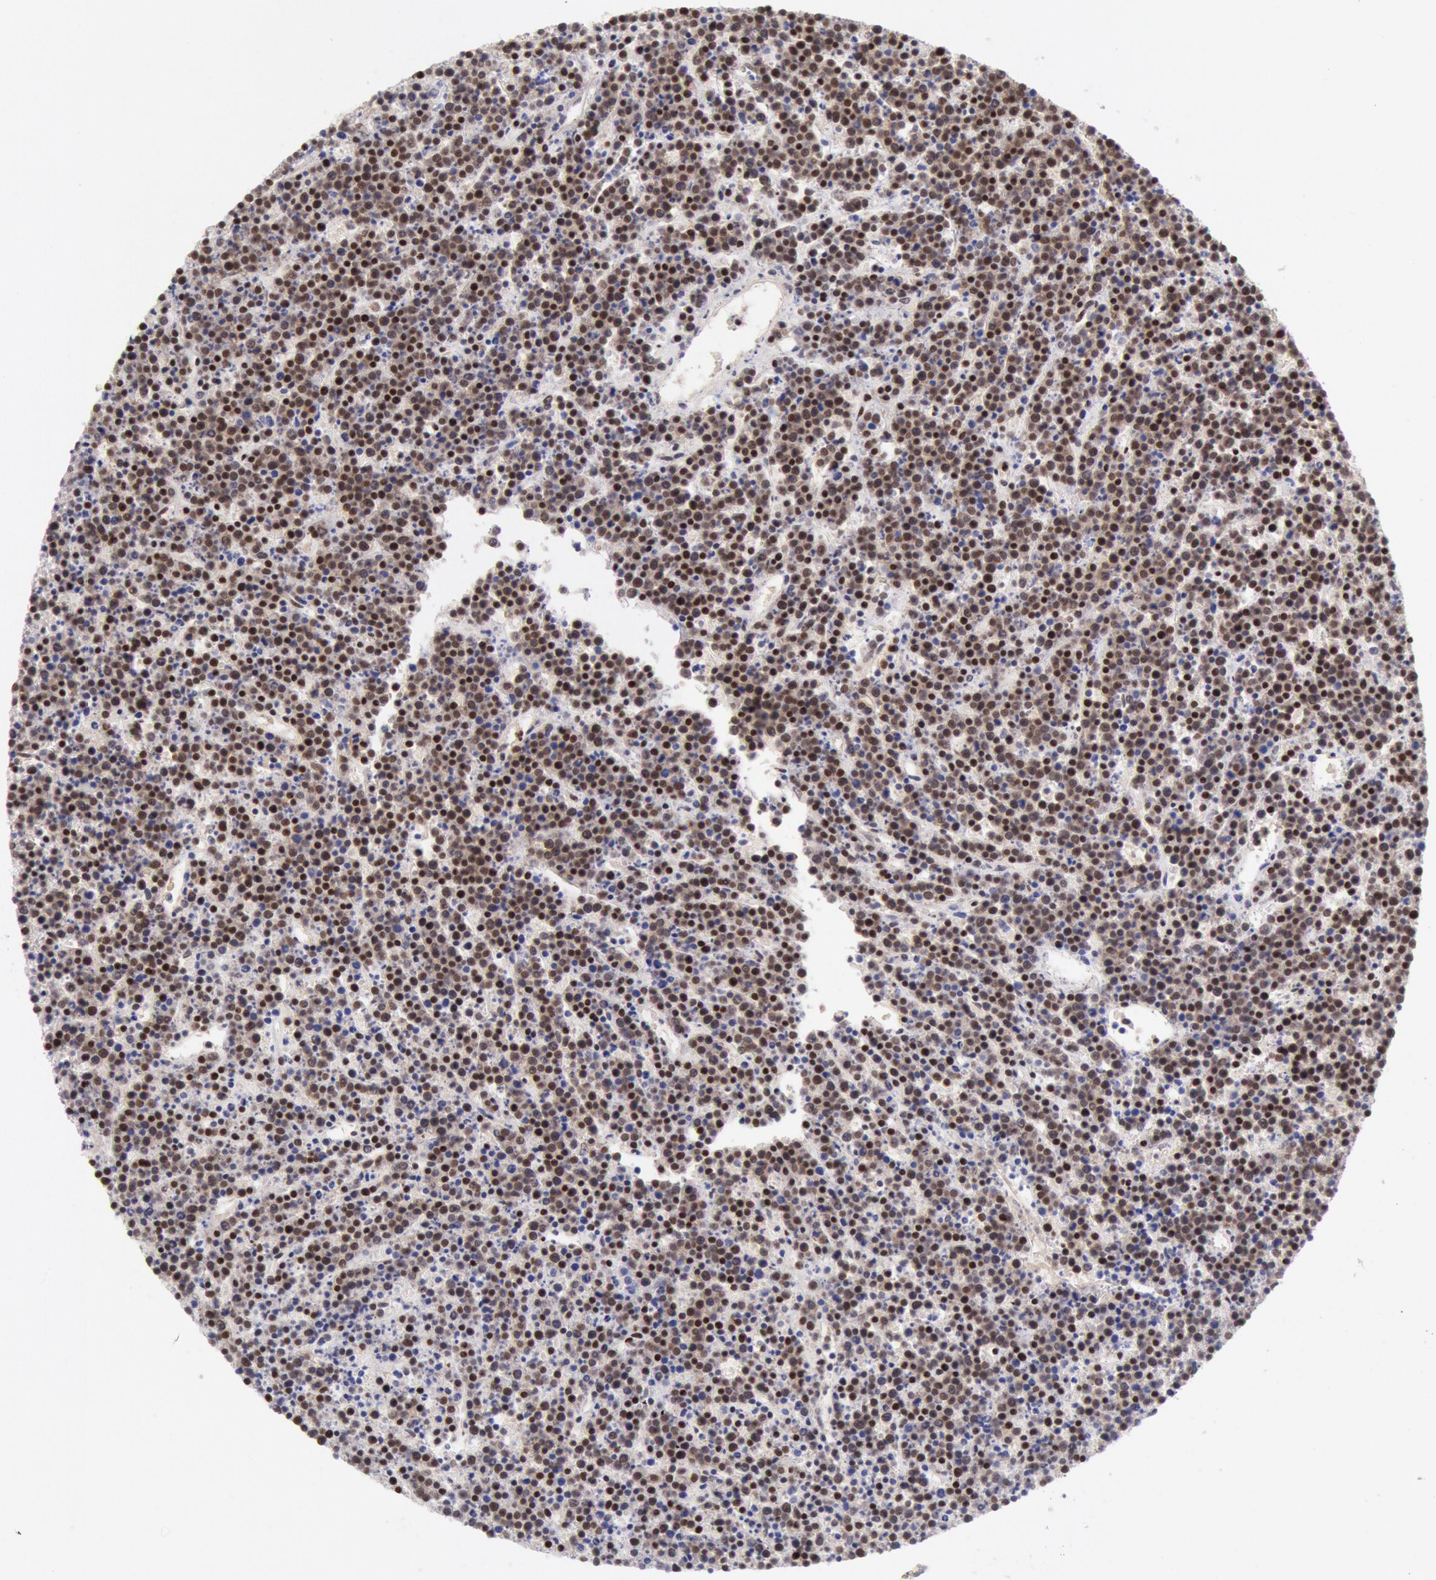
{"staining": {"intensity": "strong", "quantity": ">75%", "location": "nuclear"}, "tissue": "lymphoma", "cell_type": "Tumor cells", "image_type": "cancer", "snomed": [{"axis": "morphology", "description": "Malignant lymphoma, non-Hodgkin's type, High grade"}, {"axis": "topography", "description": "Ovary"}], "caption": "Immunohistochemistry (IHC) (DAB (3,3'-diaminobenzidine)) staining of lymphoma displays strong nuclear protein staining in about >75% of tumor cells.", "gene": "CDKN2B", "patient": {"sex": "female", "age": 56}}